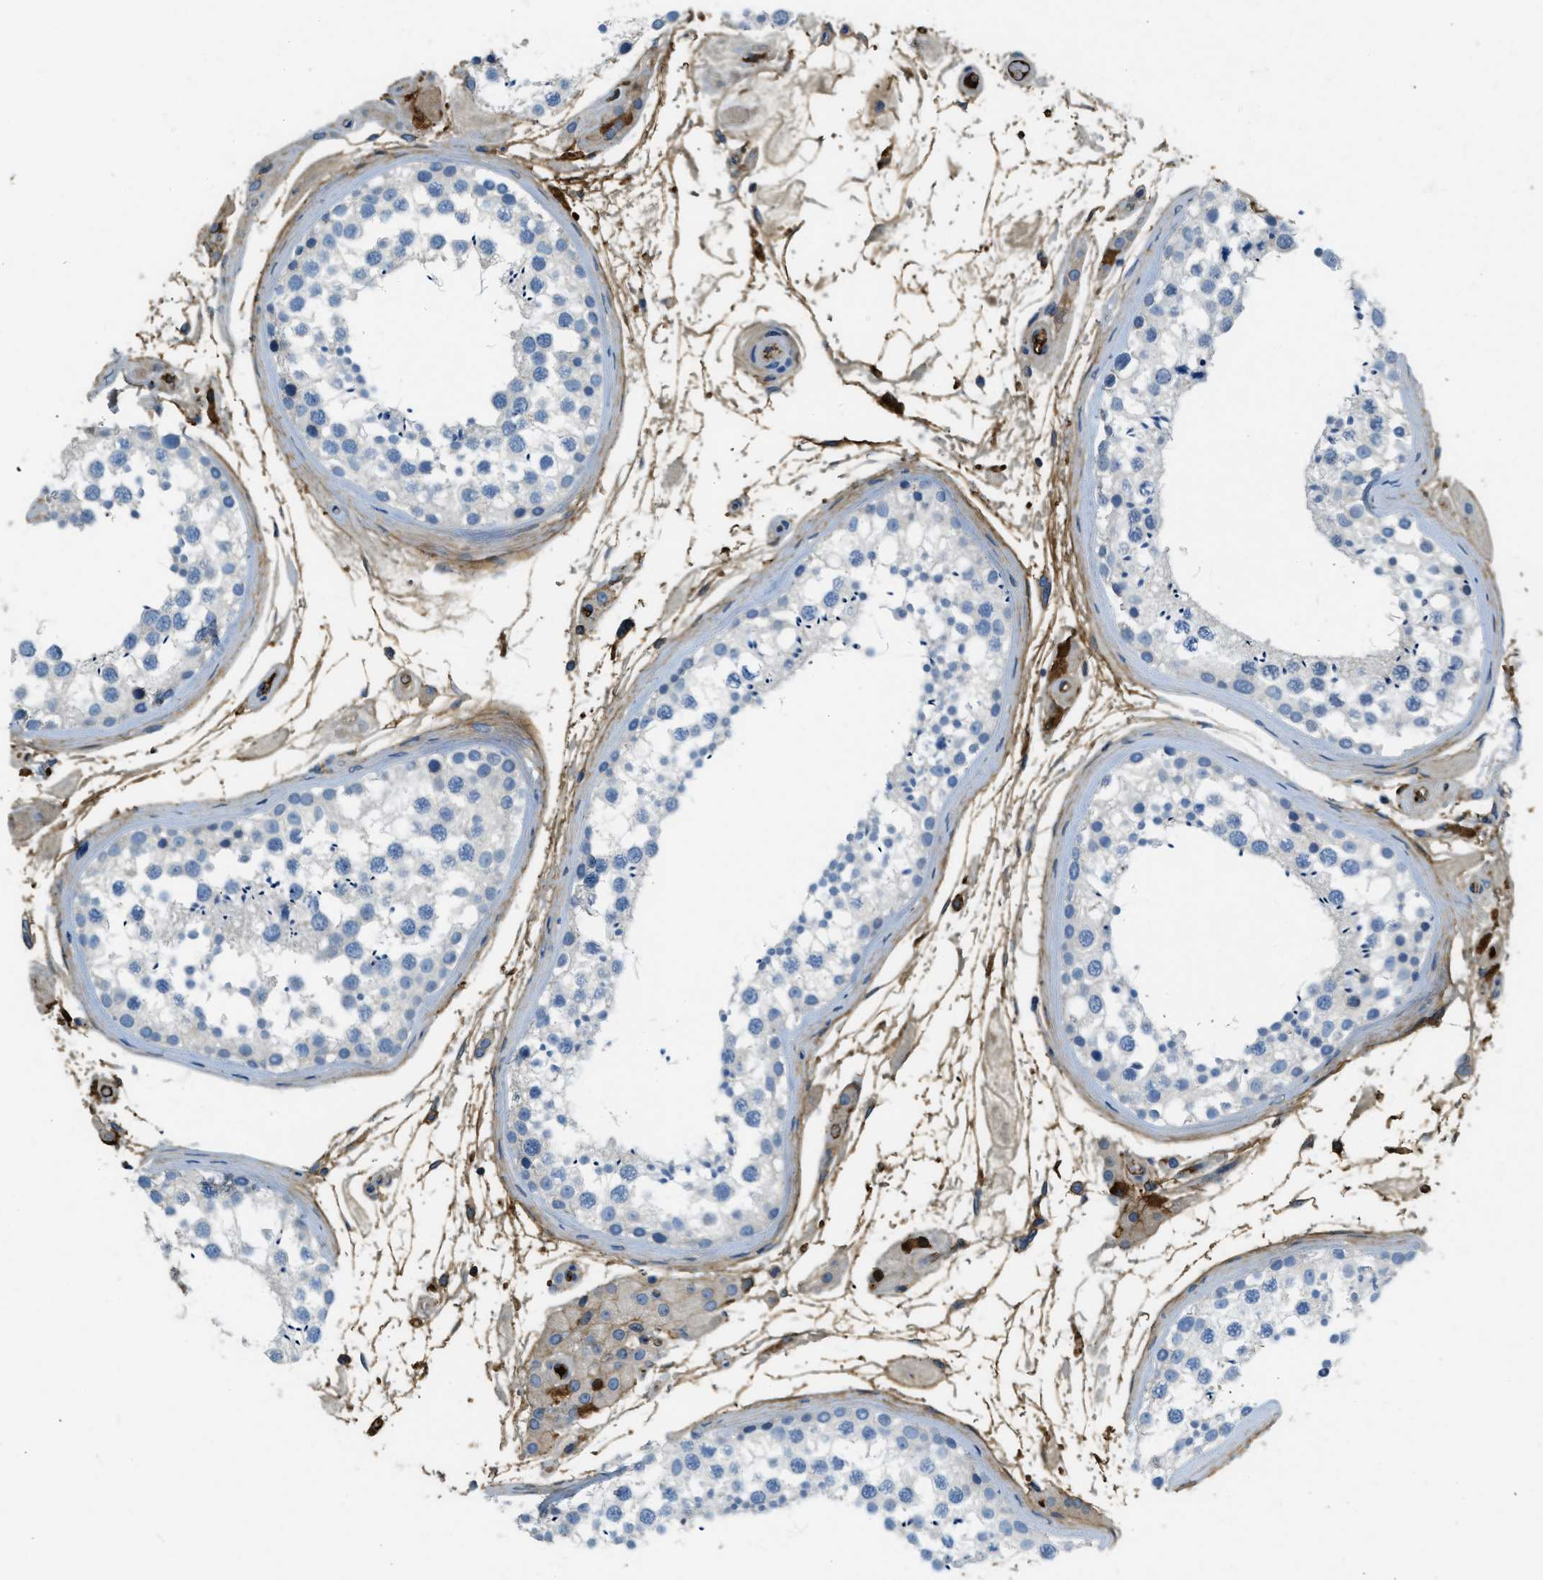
{"staining": {"intensity": "moderate", "quantity": "<25%", "location": "nuclear"}, "tissue": "testis", "cell_type": "Cells in seminiferous ducts", "image_type": "normal", "snomed": [{"axis": "morphology", "description": "Normal tissue, NOS"}, {"axis": "topography", "description": "Testis"}], "caption": "This is a micrograph of immunohistochemistry staining of benign testis, which shows moderate staining in the nuclear of cells in seminiferous ducts.", "gene": "PRTN3", "patient": {"sex": "male", "age": 46}}